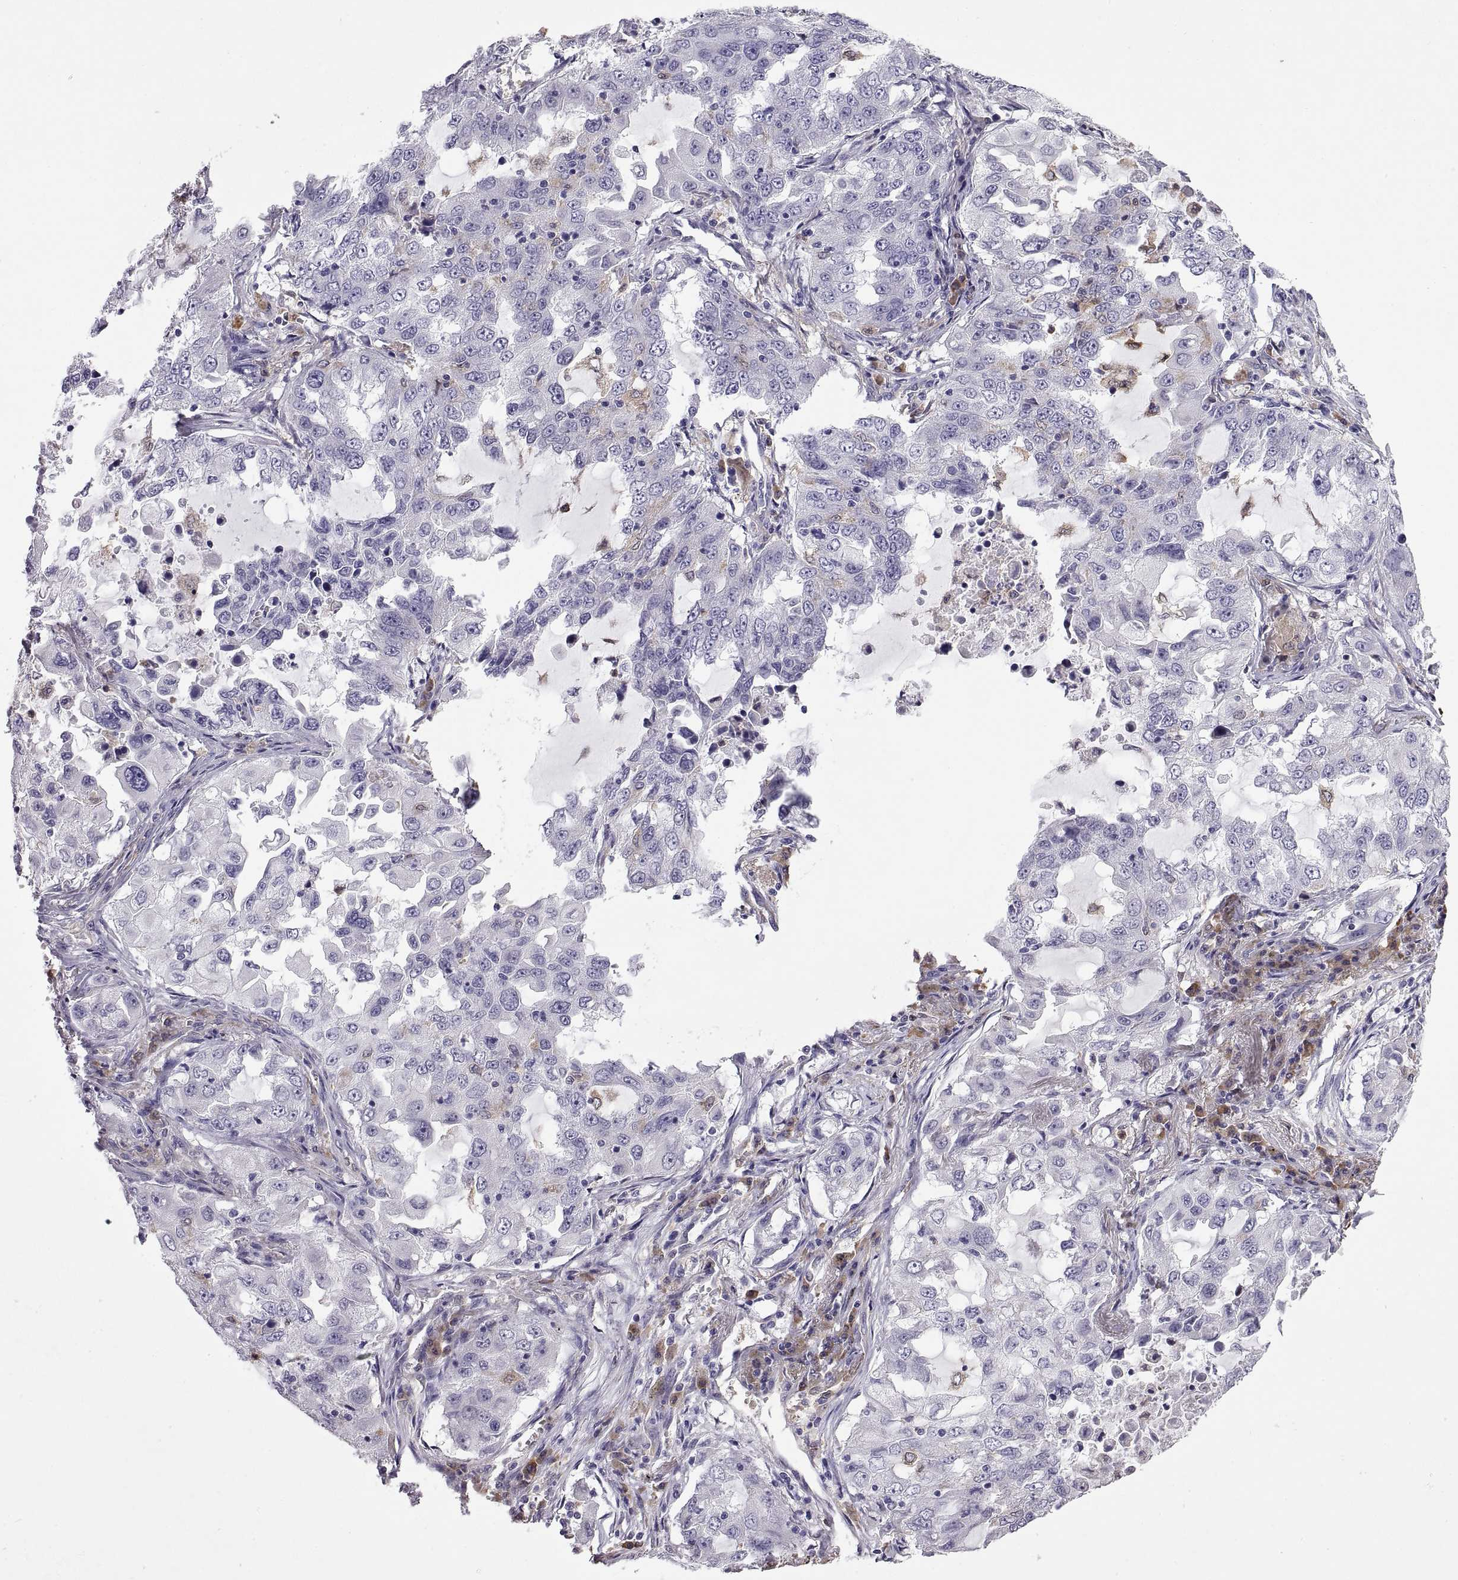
{"staining": {"intensity": "negative", "quantity": "none", "location": "none"}, "tissue": "lung cancer", "cell_type": "Tumor cells", "image_type": "cancer", "snomed": [{"axis": "morphology", "description": "Adenocarcinoma, NOS"}, {"axis": "topography", "description": "Lung"}], "caption": "Immunohistochemistry (IHC) micrograph of neoplastic tissue: human lung adenocarcinoma stained with DAB demonstrates no significant protein staining in tumor cells.", "gene": "DOK3", "patient": {"sex": "female", "age": 61}}